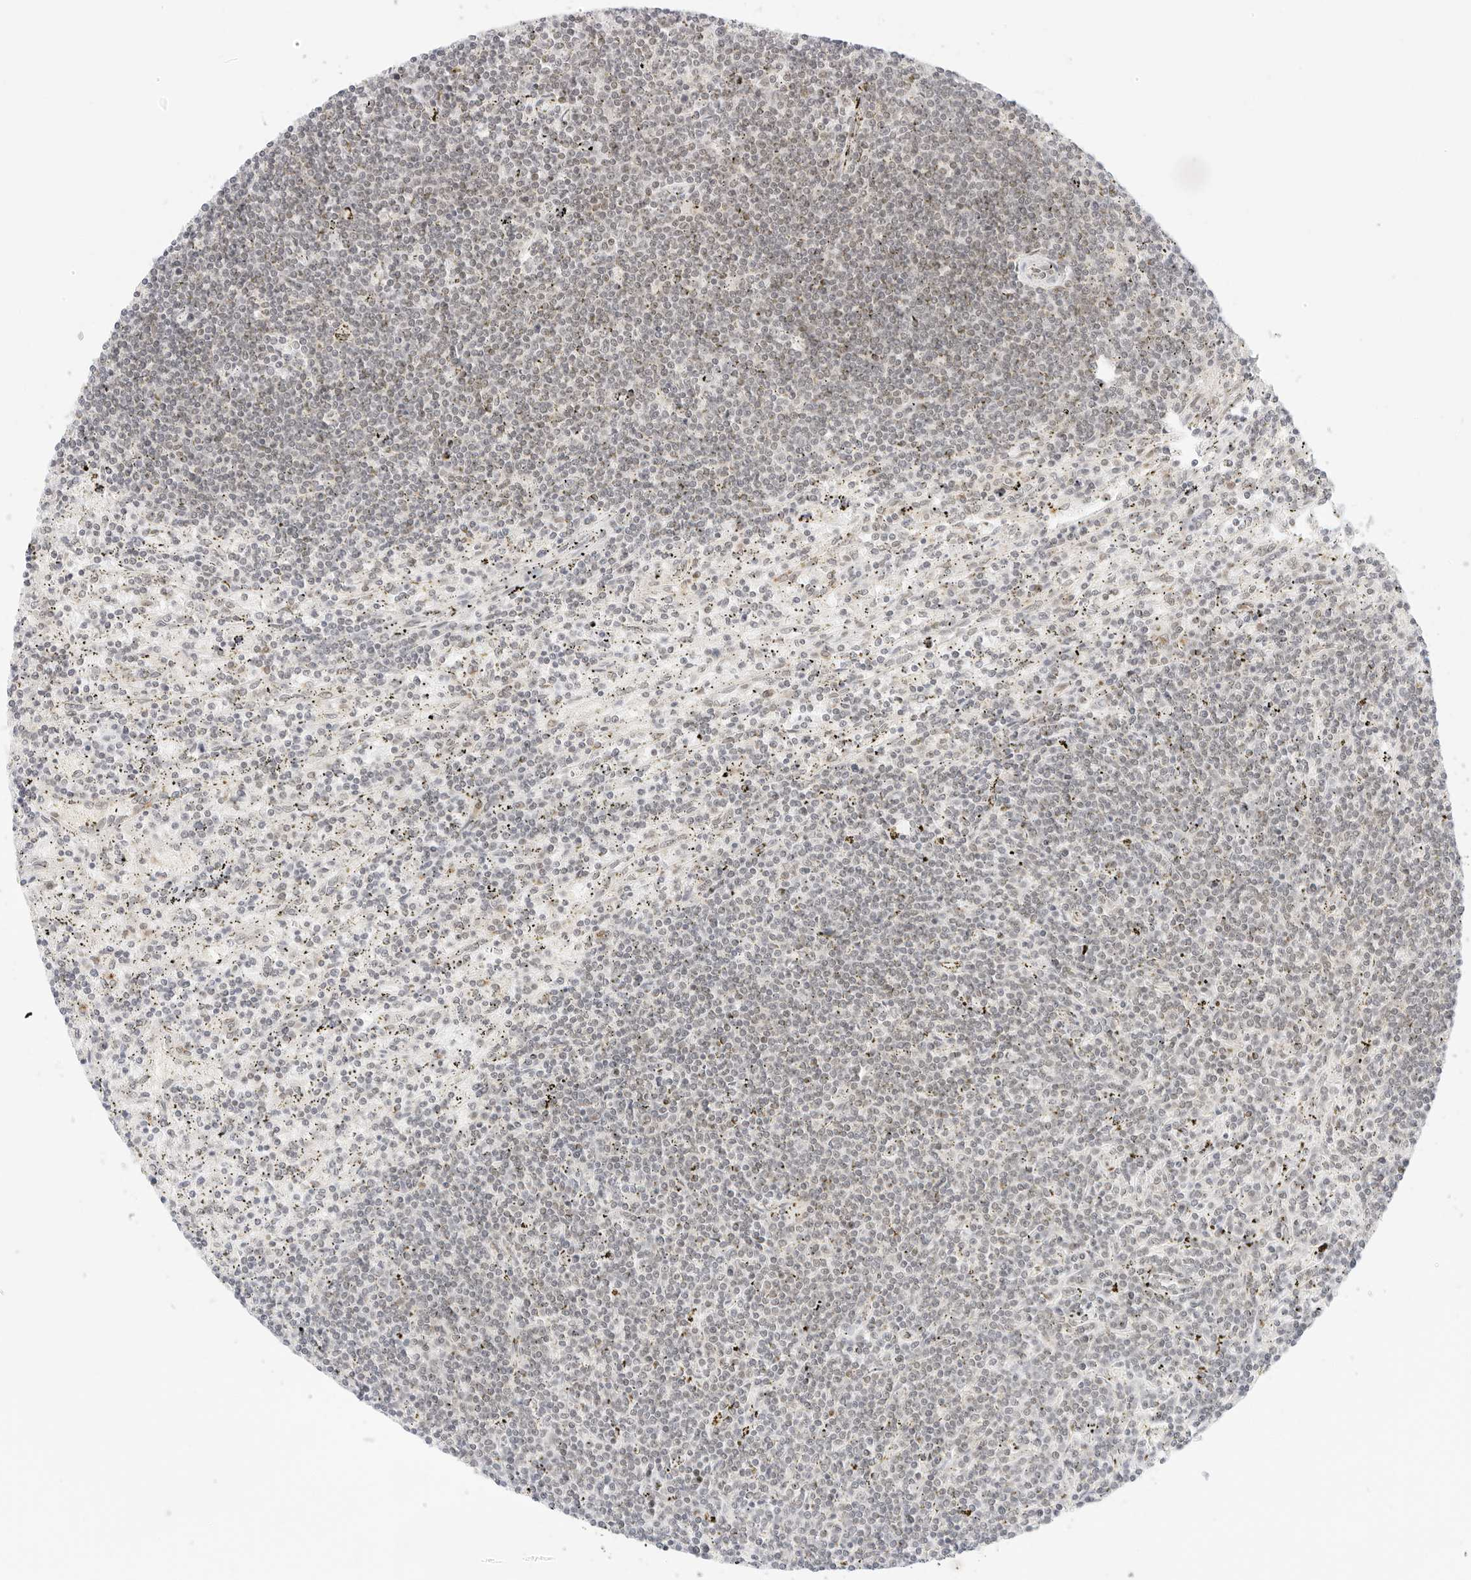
{"staining": {"intensity": "negative", "quantity": "none", "location": "none"}, "tissue": "lymphoma", "cell_type": "Tumor cells", "image_type": "cancer", "snomed": [{"axis": "morphology", "description": "Malignant lymphoma, non-Hodgkin's type, Low grade"}, {"axis": "topography", "description": "Spleen"}], "caption": "The micrograph displays no staining of tumor cells in low-grade malignant lymphoma, non-Hodgkin's type. Nuclei are stained in blue.", "gene": "POLR3C", "patient": {"sex": "male", "age": 76}}